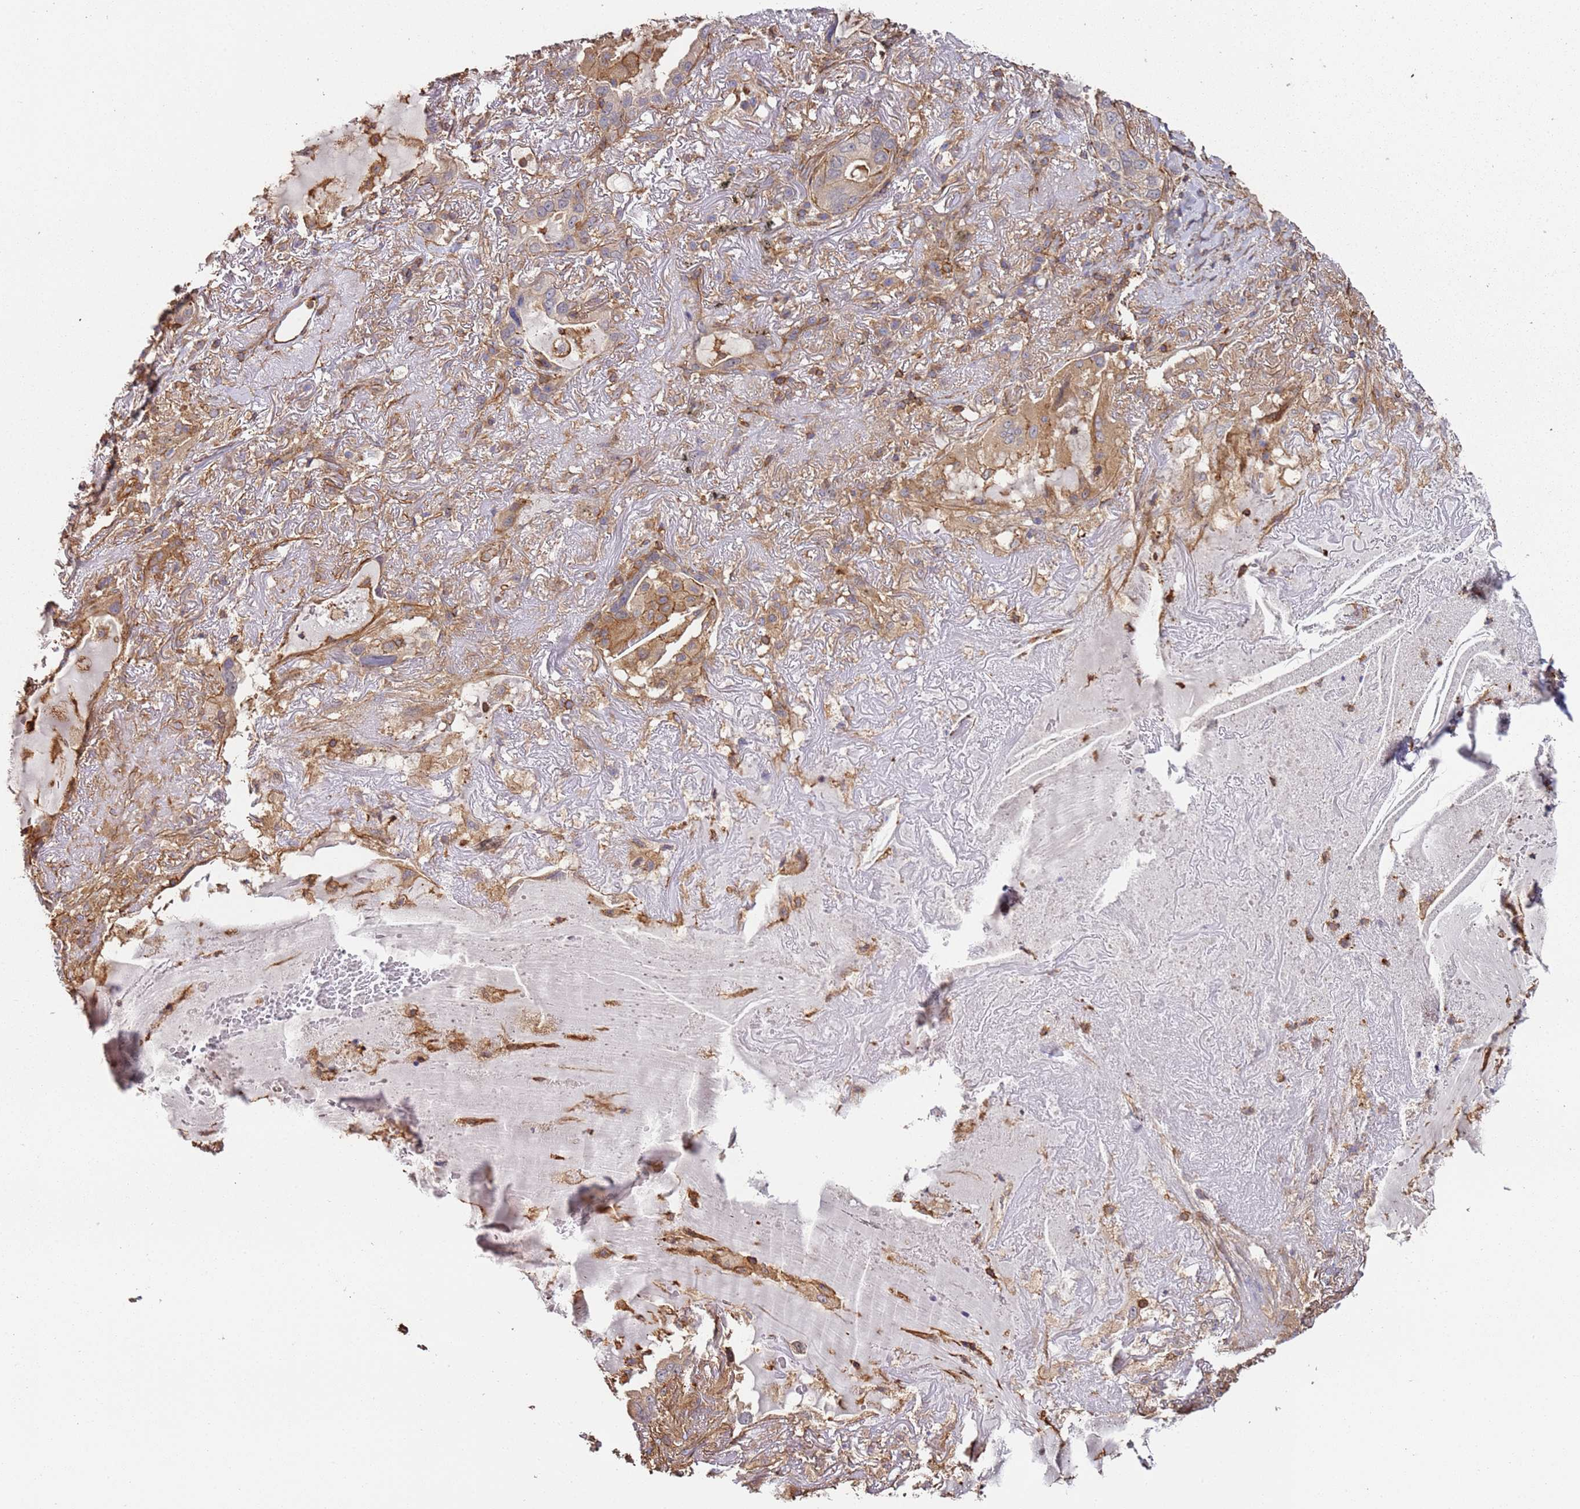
{"staining": {"intensity": "weak", "quantity": "25%-75%", "location": "cytoplasmic/membranous"}, "tissue": "lung cancer", "cell_type": "Tumor cells", "image_type": "cancer", "snomed": [{"axis": "morphology", "description": "Adenocarcinoma, NOS"}, {"axis": "topography", "description": "Lung"}], "caption": "Lung cancer (adenocarcinoma) stained for a protein exhibits weak cytoplasmic/membranous positivity in tumor cells.", "gene": "CYP2U1", "patient": {"sex": "female", "age": 69}}